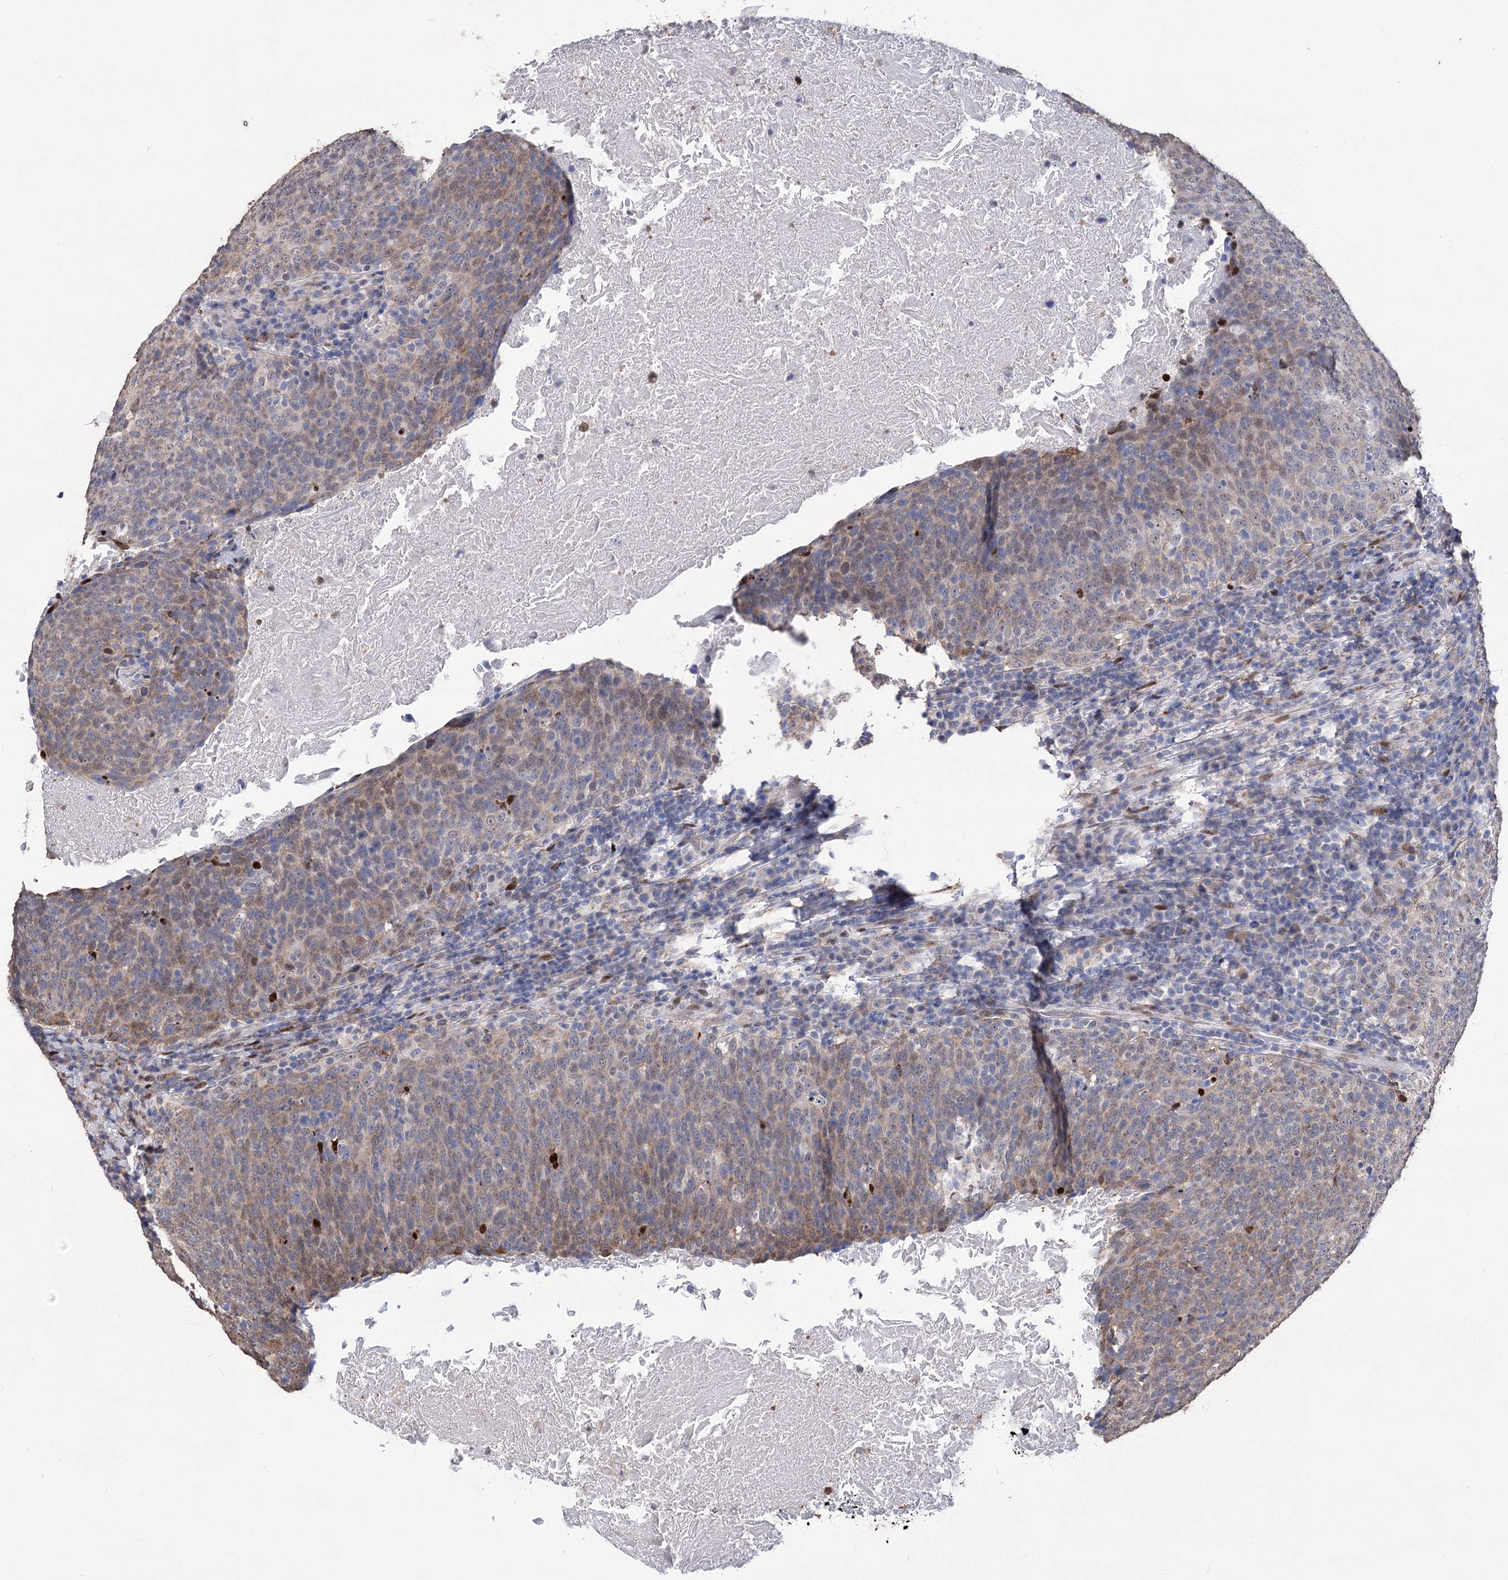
{"staining": {"intensity": "moderate", "quantity": ">75%", "location": "cytoplasmic/membranous"}, "tissue": "head and neck cancer", "cell_type": "Tumor cells", "image_type": "cancer", "snomed": [{"axis": "morphology", "description": "Squamous cell carcinoma, NOS"}, {"axis": "morphology", "description": "Squamous cell carcinoma, metastatic, NOS"}, {"axis": "topography", "description": "Lymph node"}, {"axis": "topography", "description": "Head-Neck"}], "caption": "Head and neck cancer (squamous cell carcinoma) was stained to show a protein in brown. There is medium levels of moderate cytoplasmic/membranous positivity in about >75% of tumor cells. The staining was performed using DAB (3,3'-diaminobenzidine) to visualize the protein expression in brown, while the nuclei were stained in blue with hematoxylin (Magnification: 20x).", "gene": "NFU1", "patient": {"sex": "male", "age": 62}}